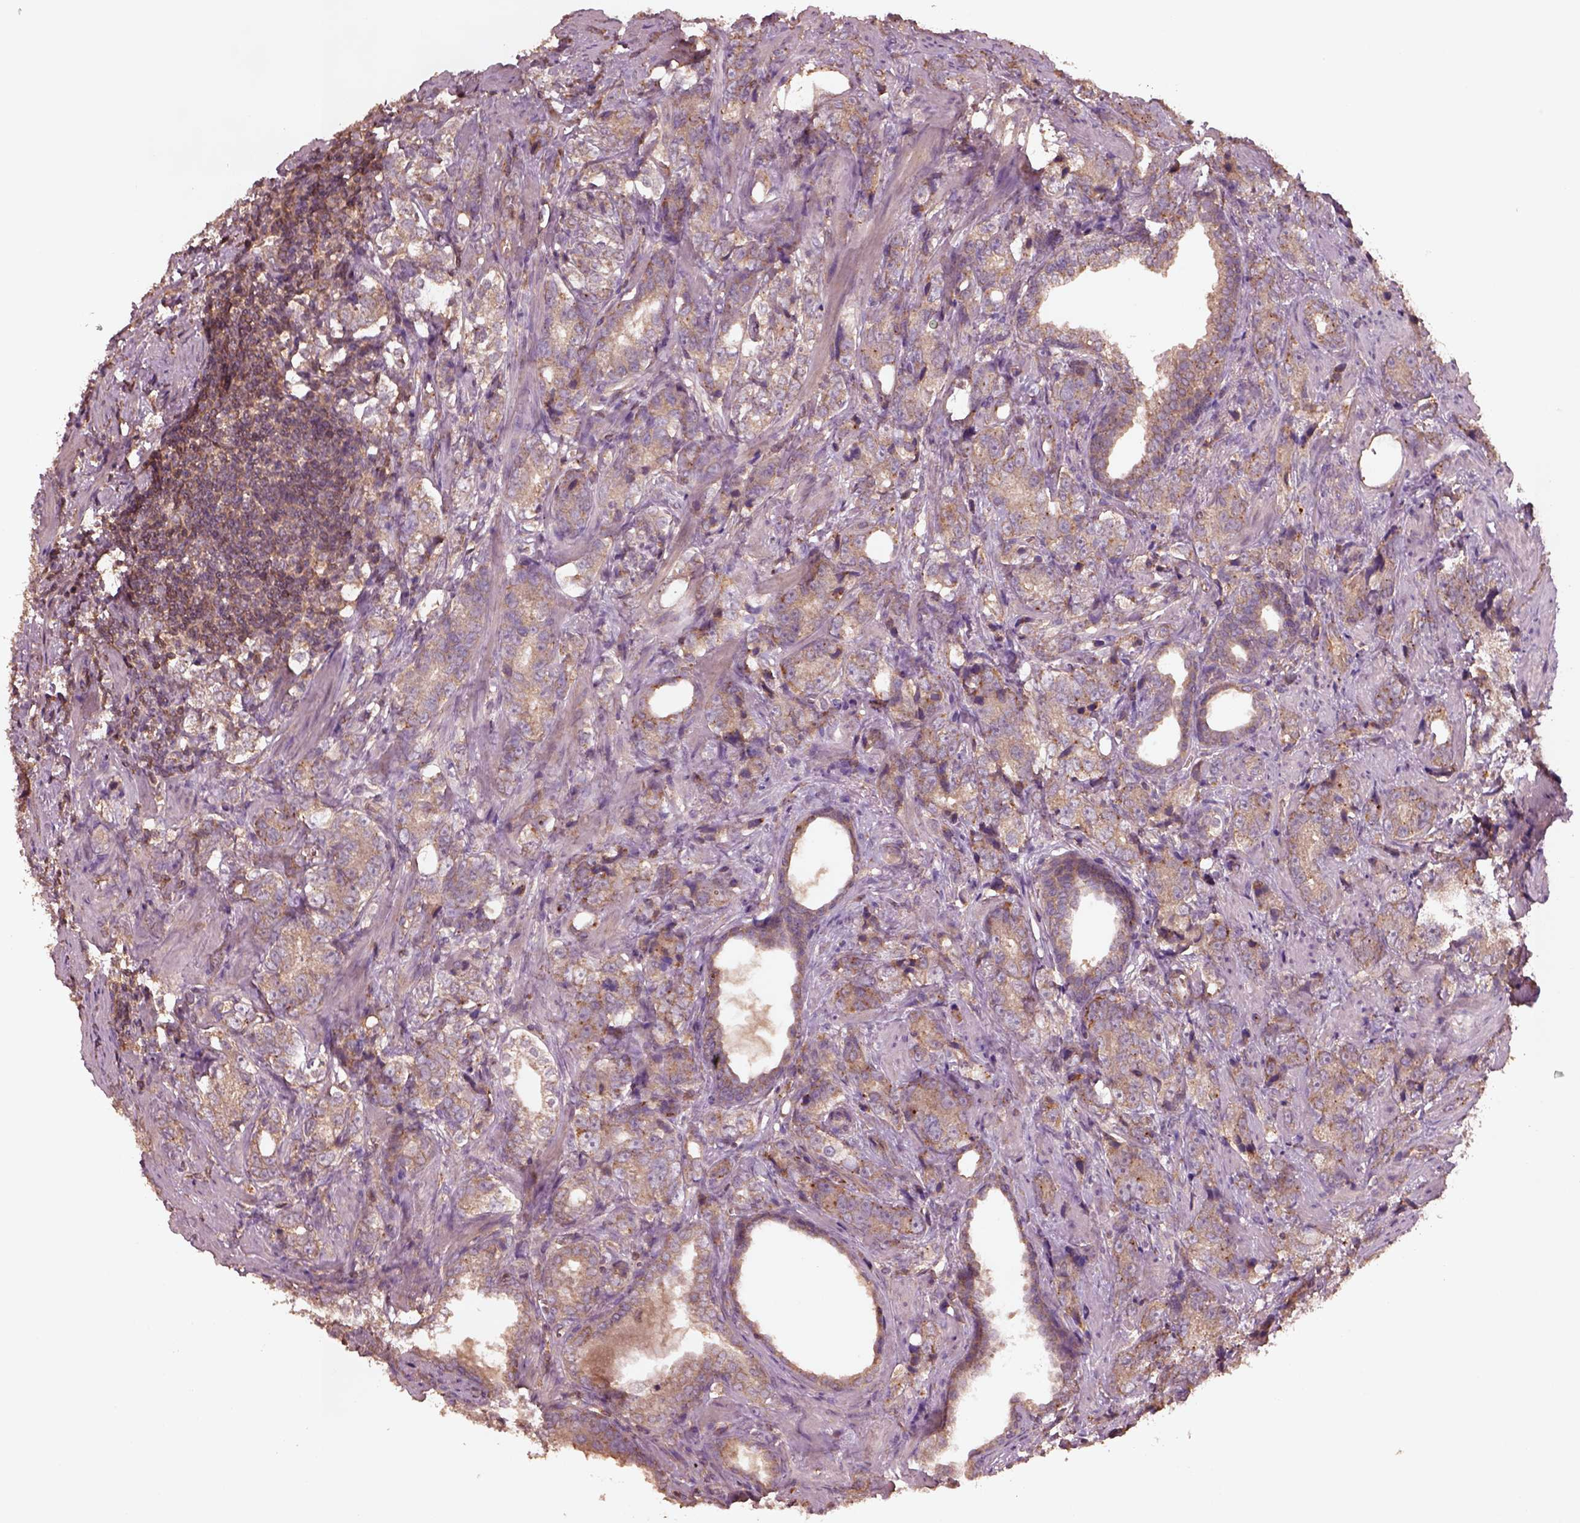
{"staining": {"intensity": "moderate", "quantity": "25%-75%", "location": "cytoplasmic/membranous"}, "tissue": "prostate cancer", "cell_type": "Tumor cells", "image_type": "cancer", "snomed": [{"axis": "morphology", "description": "Adenocarcinoma, NOS"}, {"axis": "topography", "description": "Prostate and seminal vesicle, NOS"}], "caption": "Immunohistochemistry (IHC) of adenocarcinoma (prostate) exhibits medium levels of moderate cytoplasmic/membranous expression in approximately 25%-75% of tumor cells.", "gene": "TRADD", "patient": {"sex": "male", "age": 63}}